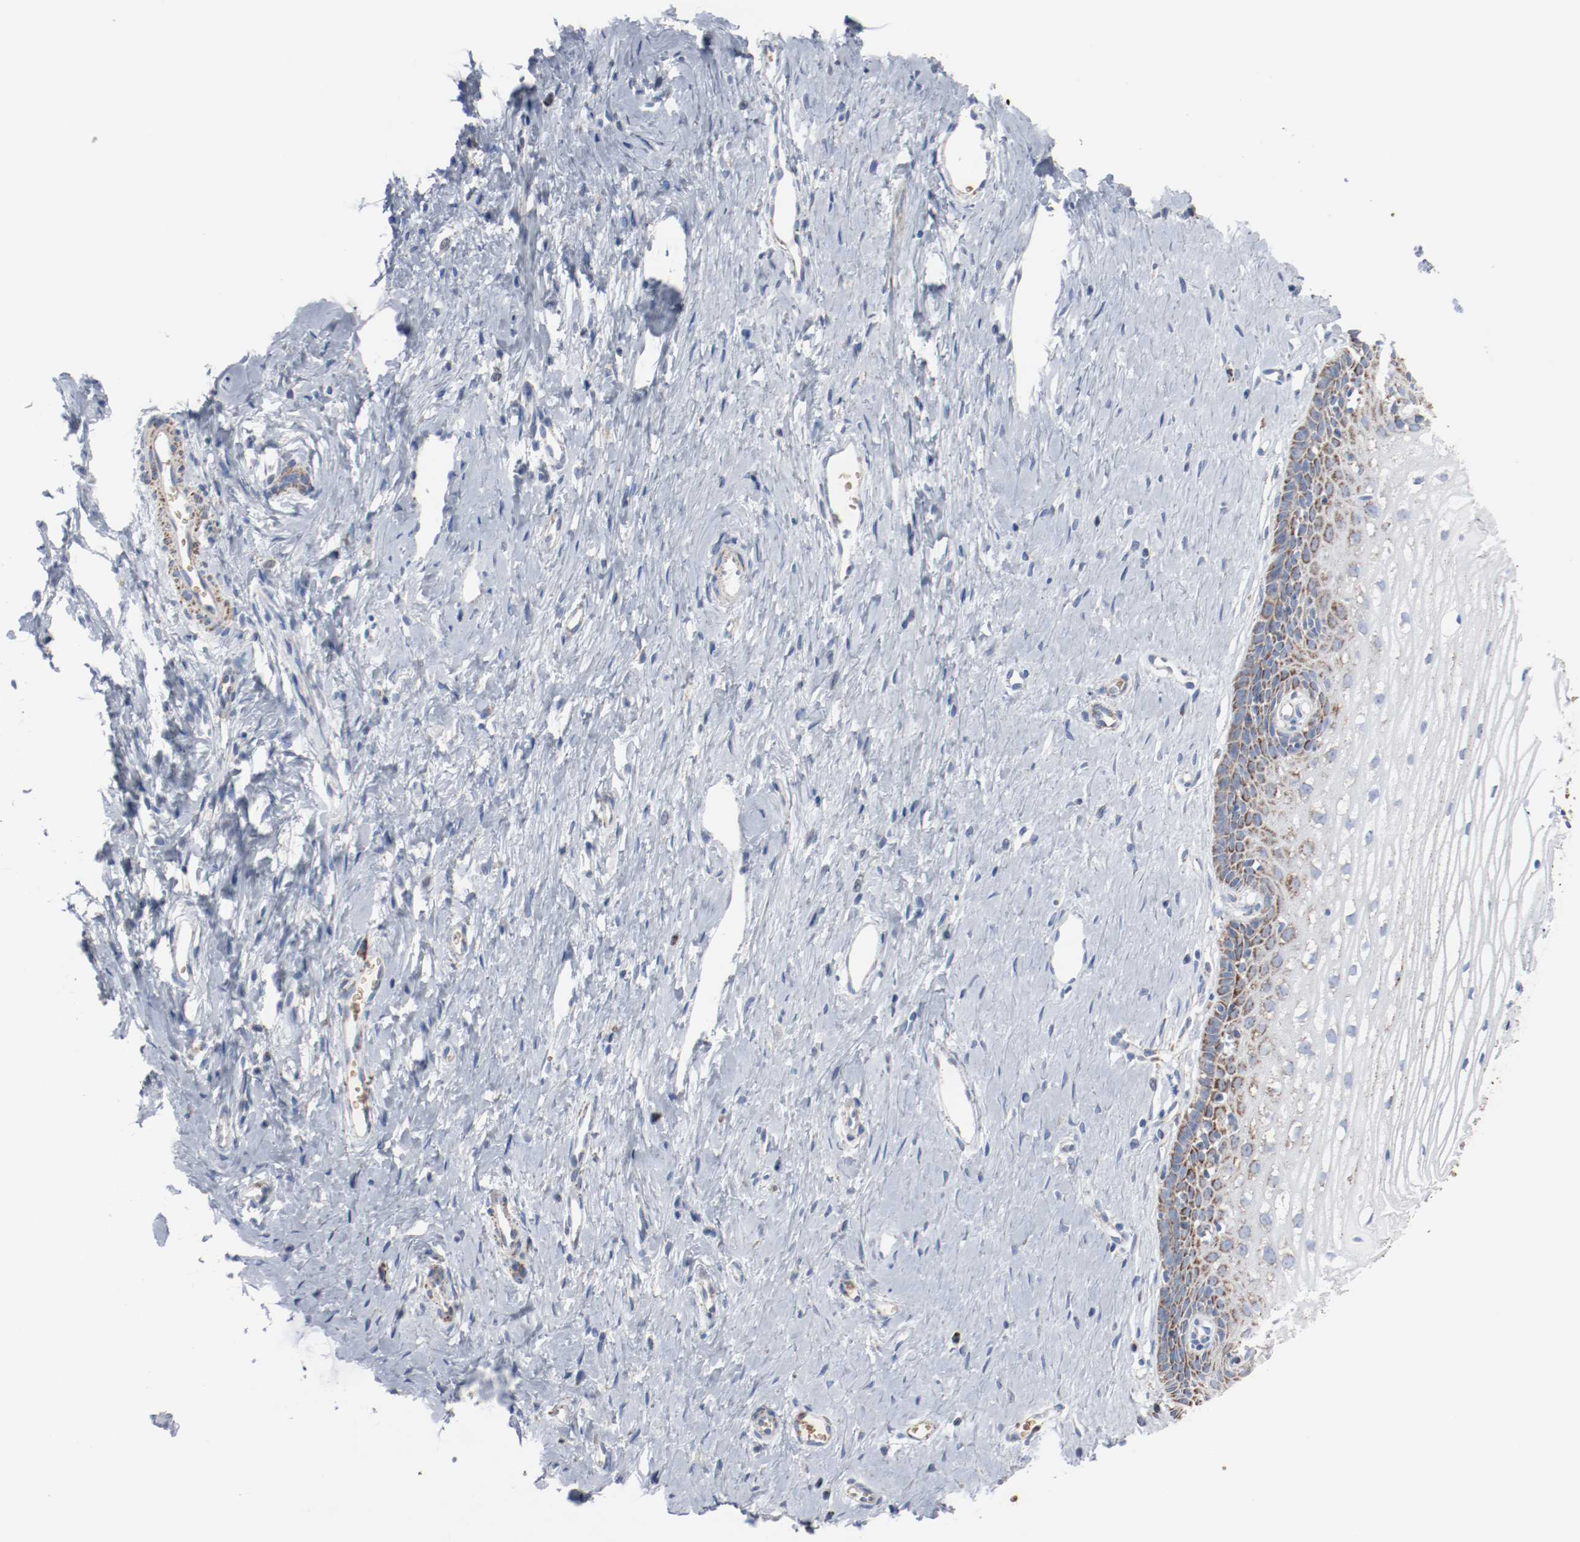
{"staining": {"intensity": "moderate", "quantity": ">75%", "location": "cytoplasmic/membranous"}, "tissue": "cervix", "cell_type": "Glandular cells", "image_type": "normal", "snomed": [{"axis": "morphology", "description": "Normal tissue, NOS"}, {"axis": "topography", "description": "Cervix"}], "caption": "Brown immunohistochemical staining in unremarkable human cervix reveals moderate cytoplasmic/membranous expression in approximately >75% of glandular cells.", "gene": "NDUFB8", "patient": {"sex": "female", "age": 40}}